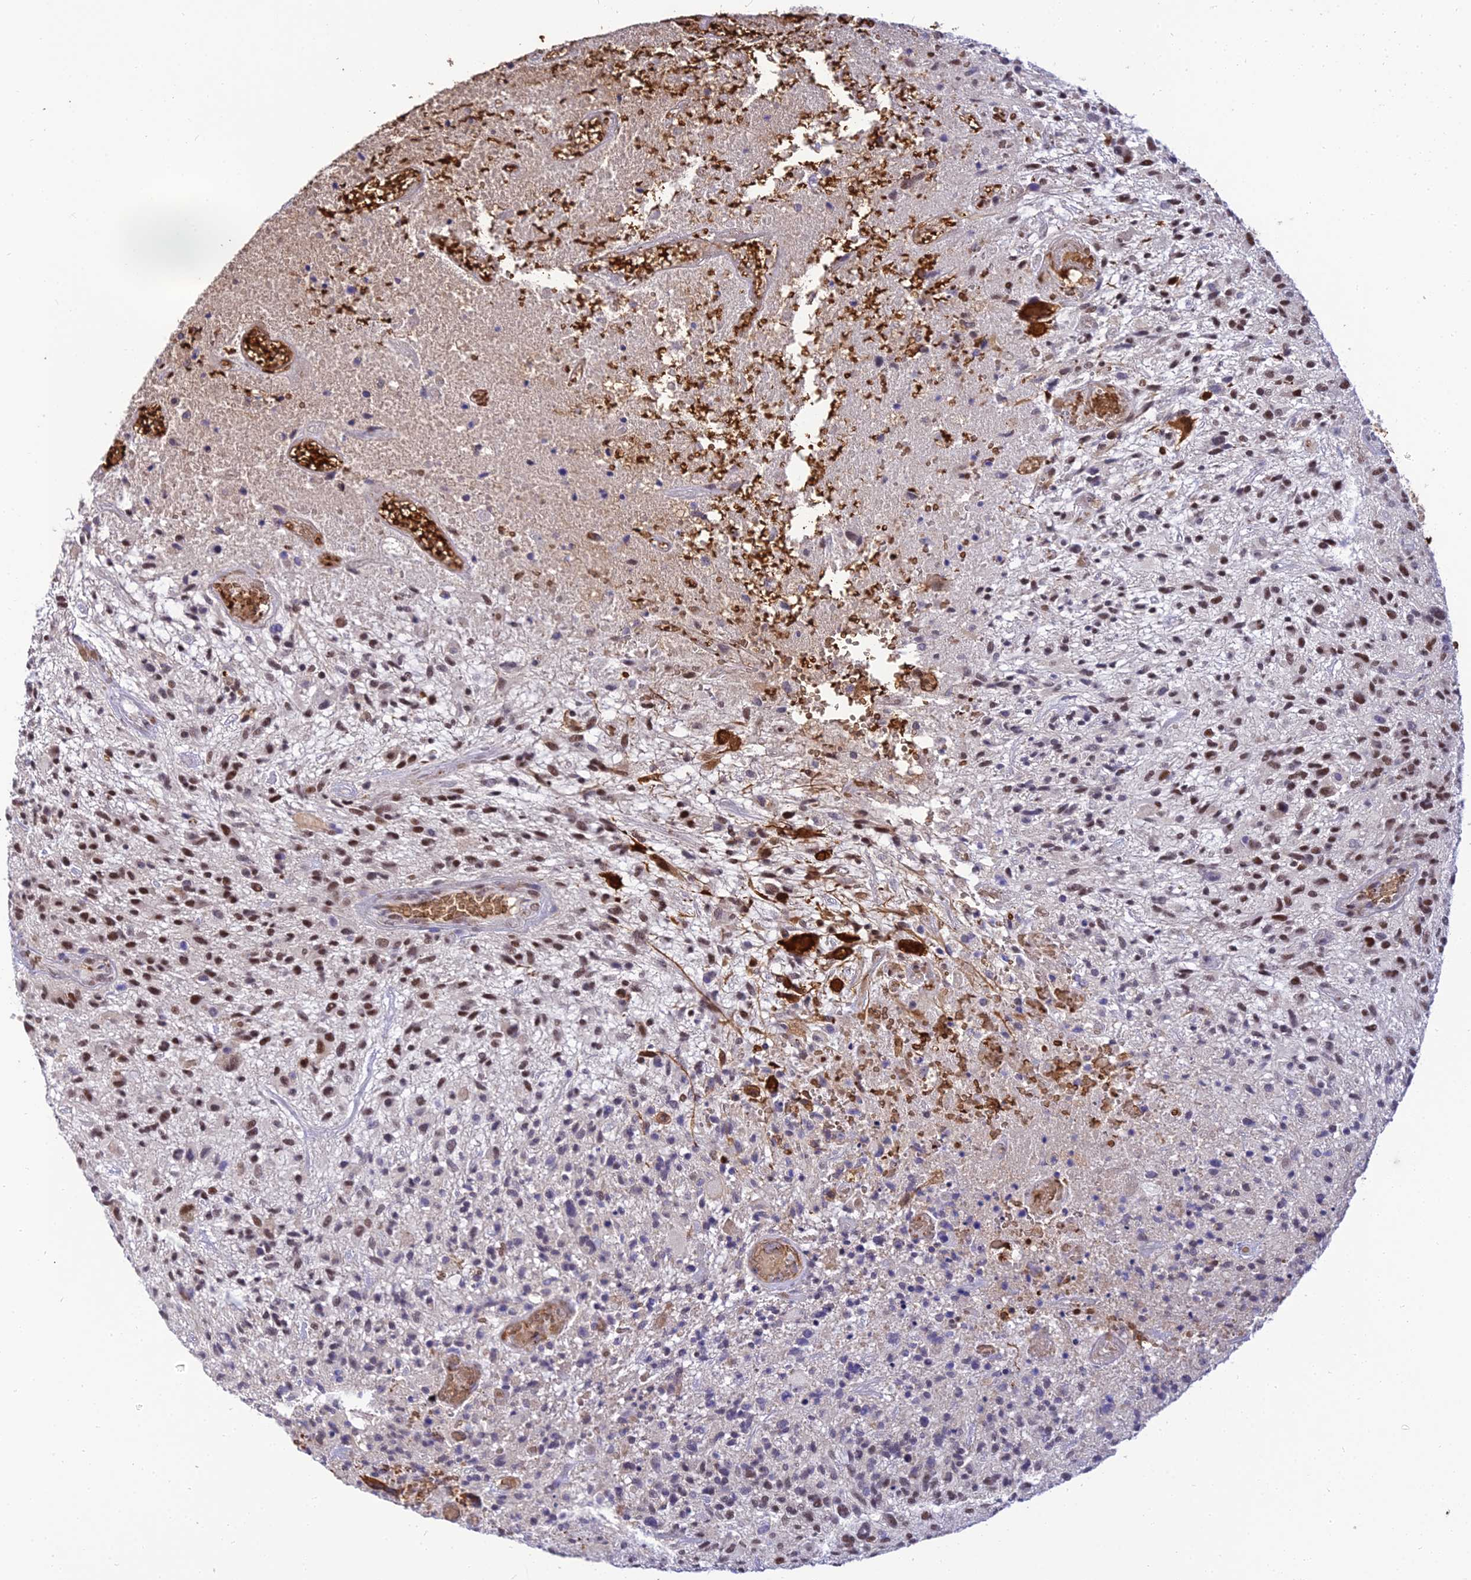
{"staining": {"intensity": "moderate", "quantity": "25%-75%", "location": "nuclear"}, "tissue": "glioma", "cell_type": "Tumor cells", "image_type": "cancer", "snomed": [{"axis": "morphology", "description": "Glioma, malignant, High grade"}, {"axis": "topography", "description": "Brain"}], "caption": "Glioma stained for a protein (brown) displays moderate nuclear positive expression in approximately 25%-75% of tumor cells.", "gene": "BCL9", "patient": {"sex": "male", "age": 47}}